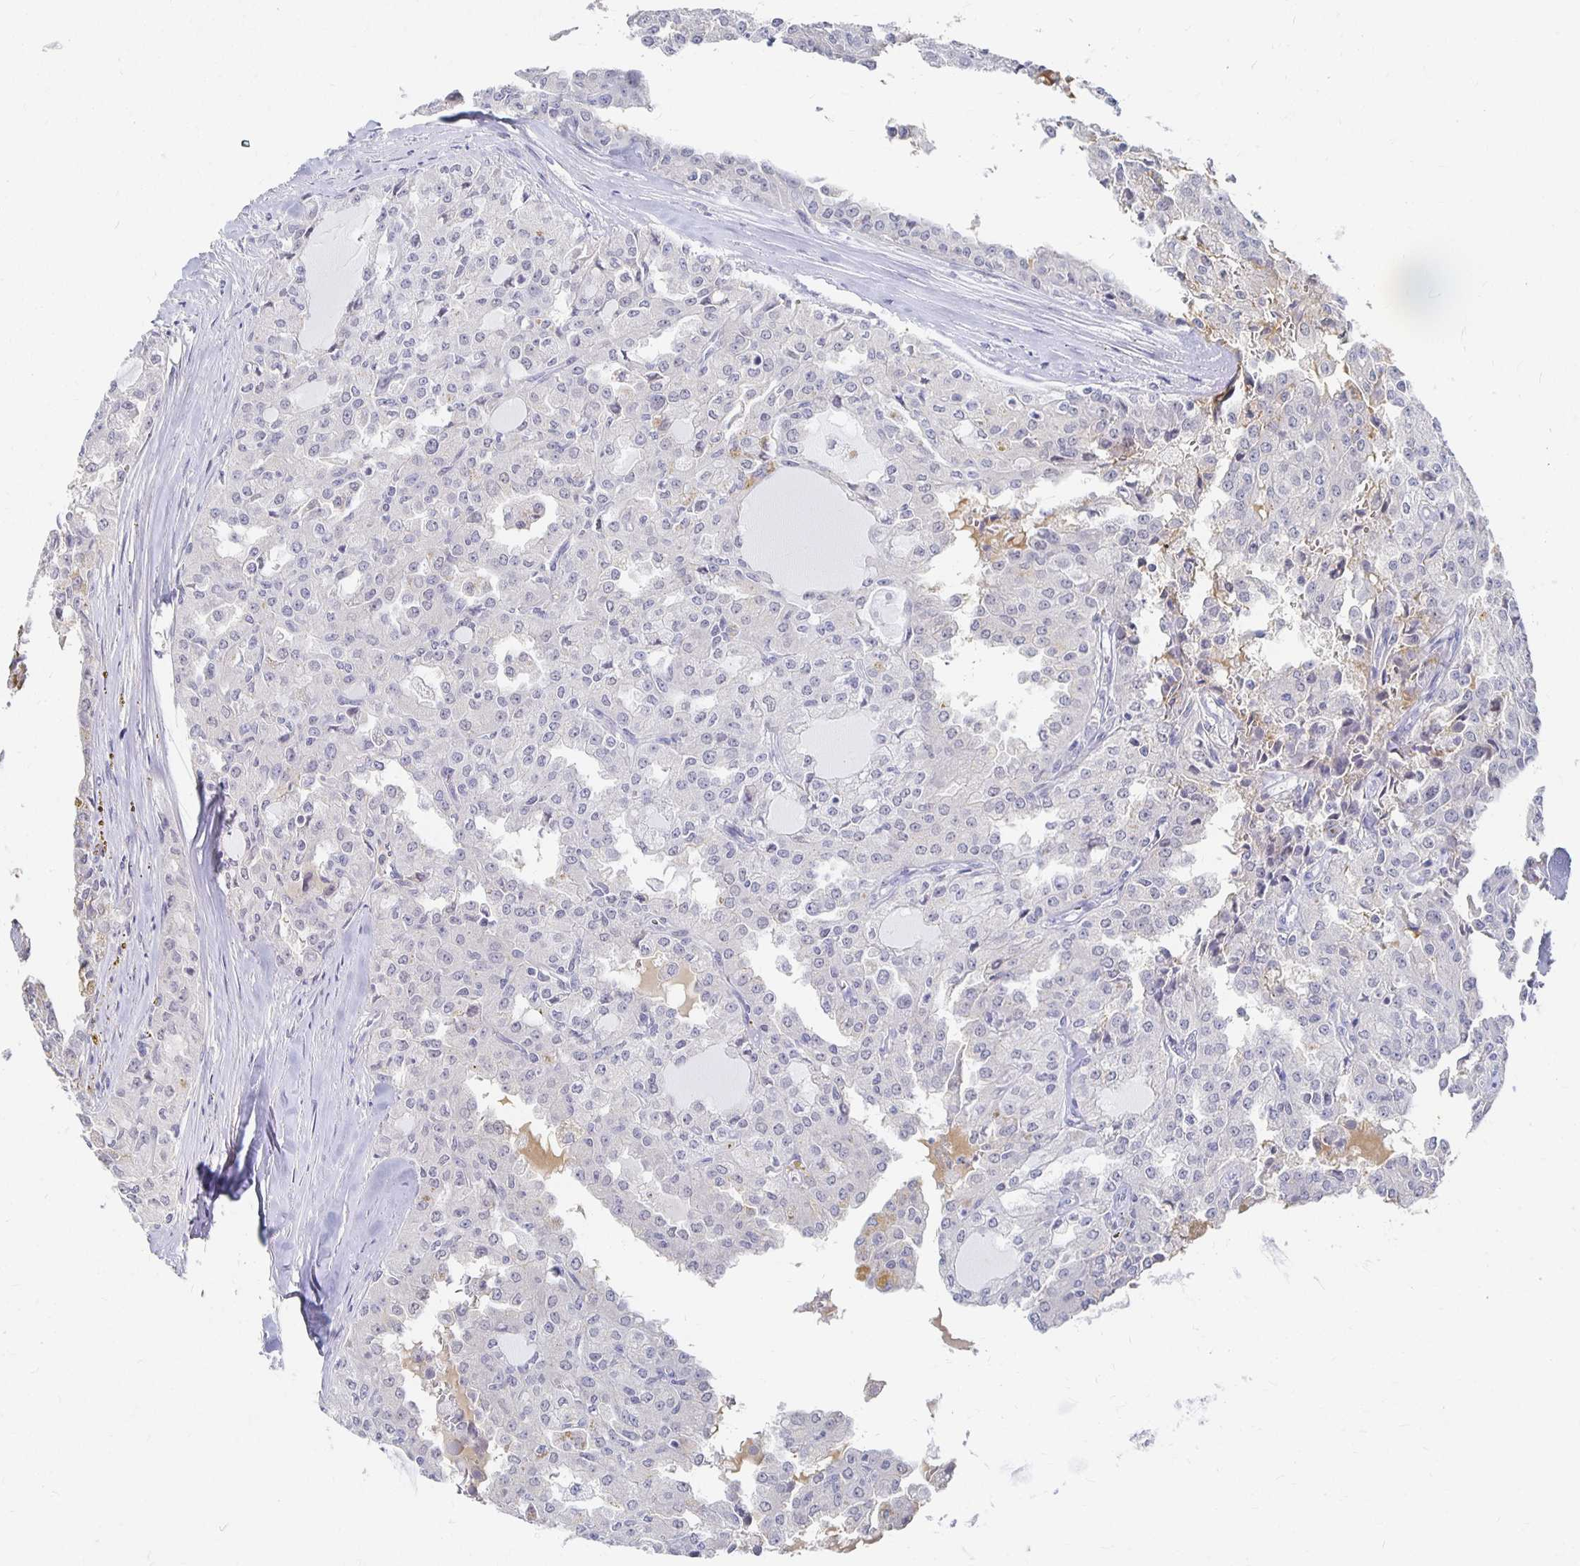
{"staining": {"intensity": "negative", "quantity": "none", "location": "none"}, "tissue": "head and neck cancer", "cell_type": "Tumor cells", "image_type": "cancer", "snomed": [{"axis": "morphology", "description": "Adenocarcinoma, NOS"}, {"axis": "topography", "description": "Head-Neck"}], "caption": "Immunohistochemistry (IHC) of head and neck cancer exhibits no positivity in tumor cells.", "gene": "FKRP", "patient": {"sex": "male", "age": 64}}